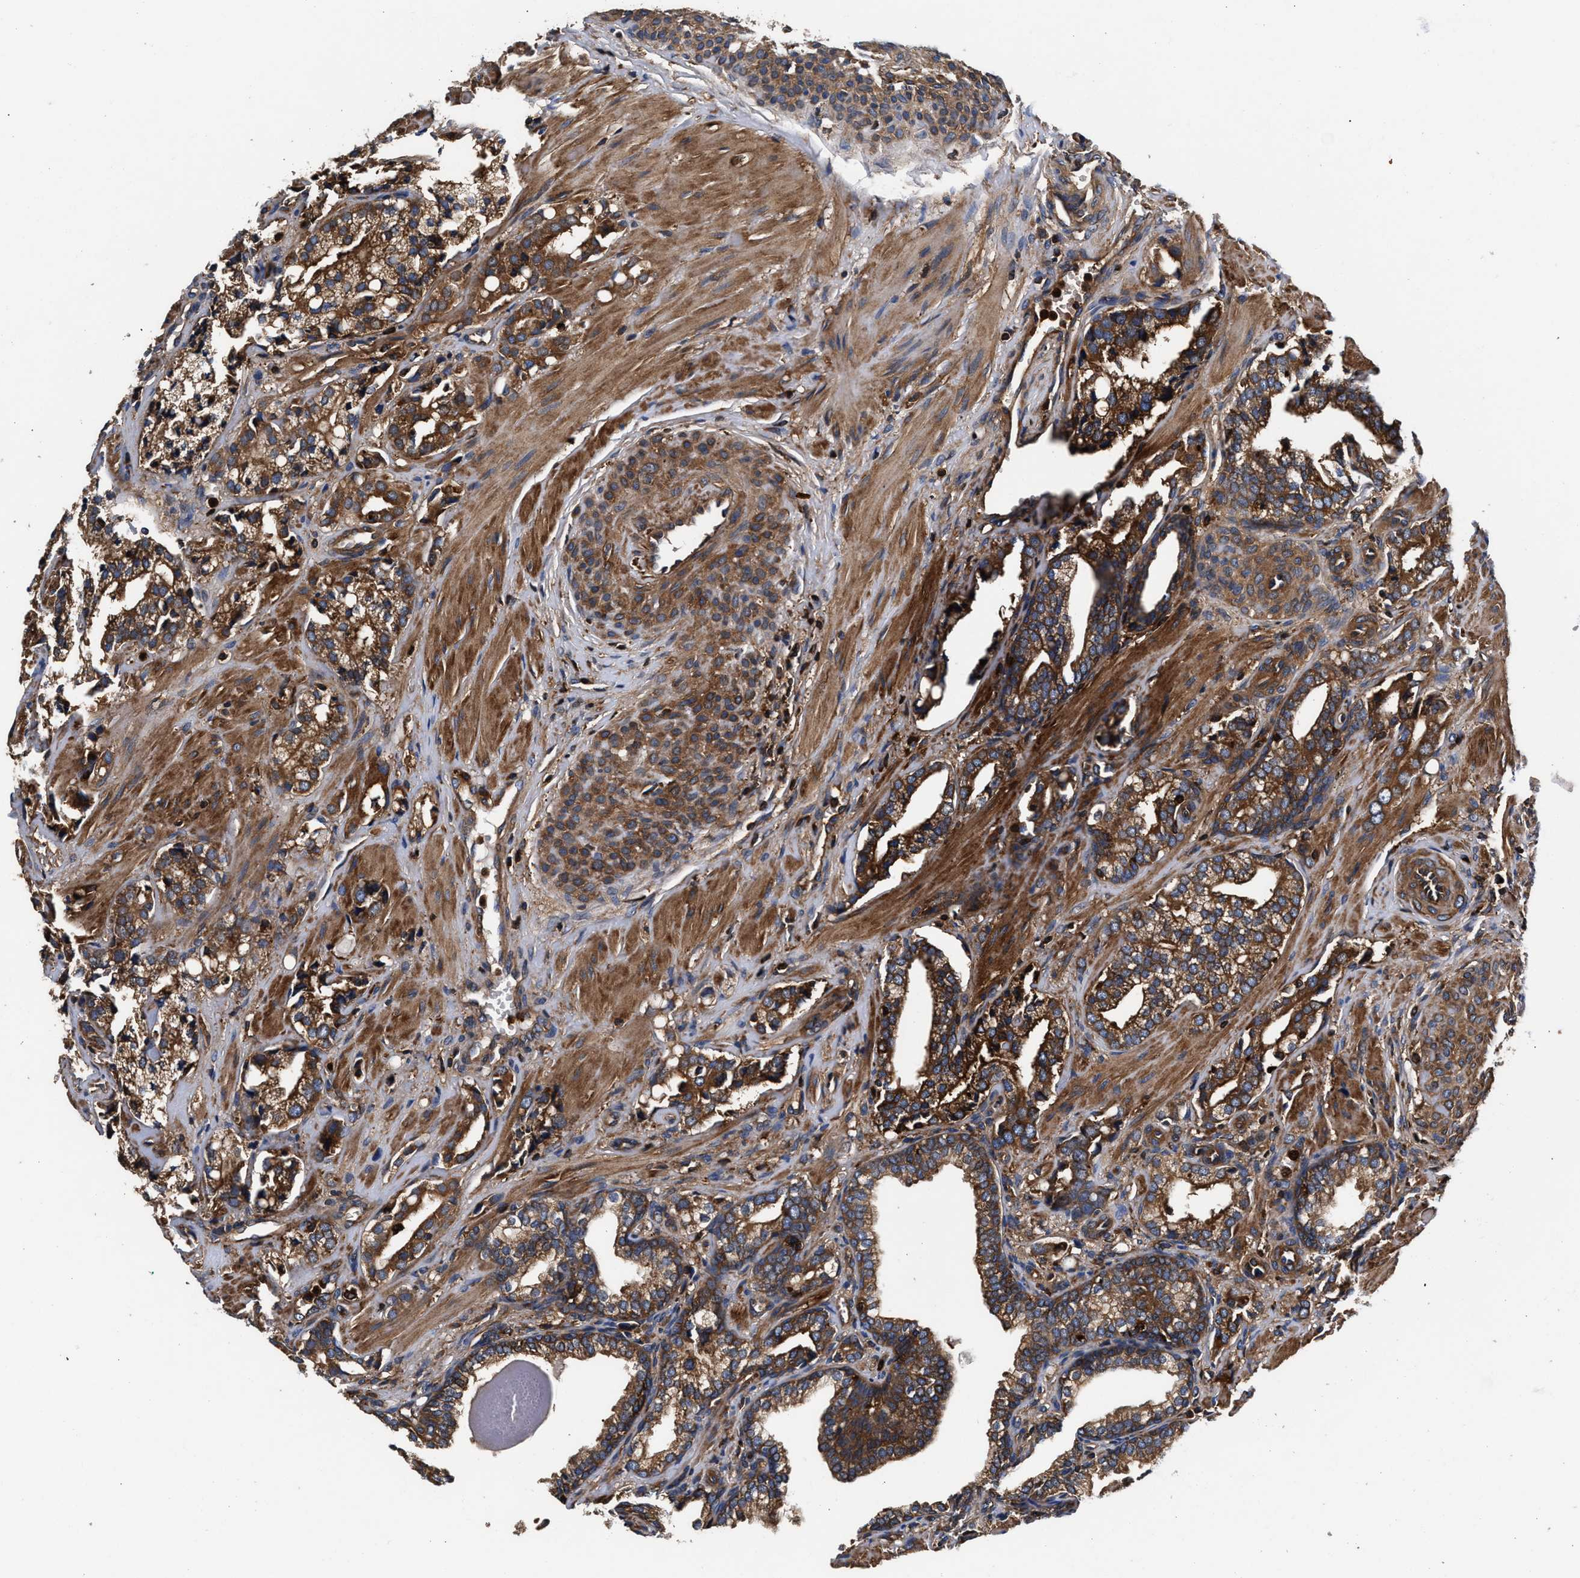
{"staining": {"intensity": "moderate", "quantity": ">75%", "location": "cytoplasmic/membranous"}, "tissue": "prostate cancer", "cell_type": "Tumor cells", "image_type": "cancer", "snomed": [{"axis": "morphology", "description": "Adenocarcinoma, High grade"}, {"axis": "topography", "description": "Prostate"}], "caption": "DAB (3,3'-diaminobenzidine) immunohistochemical staining of human prostate cancer shows moderate cytoplasmic/membranous protein positivity in approximately >75% of tumor cells. (Brightfield microscopy of DAB IHC at high magnification).", "gene": "KYAT1", "patient": {"sex": "male", "age": 52}}